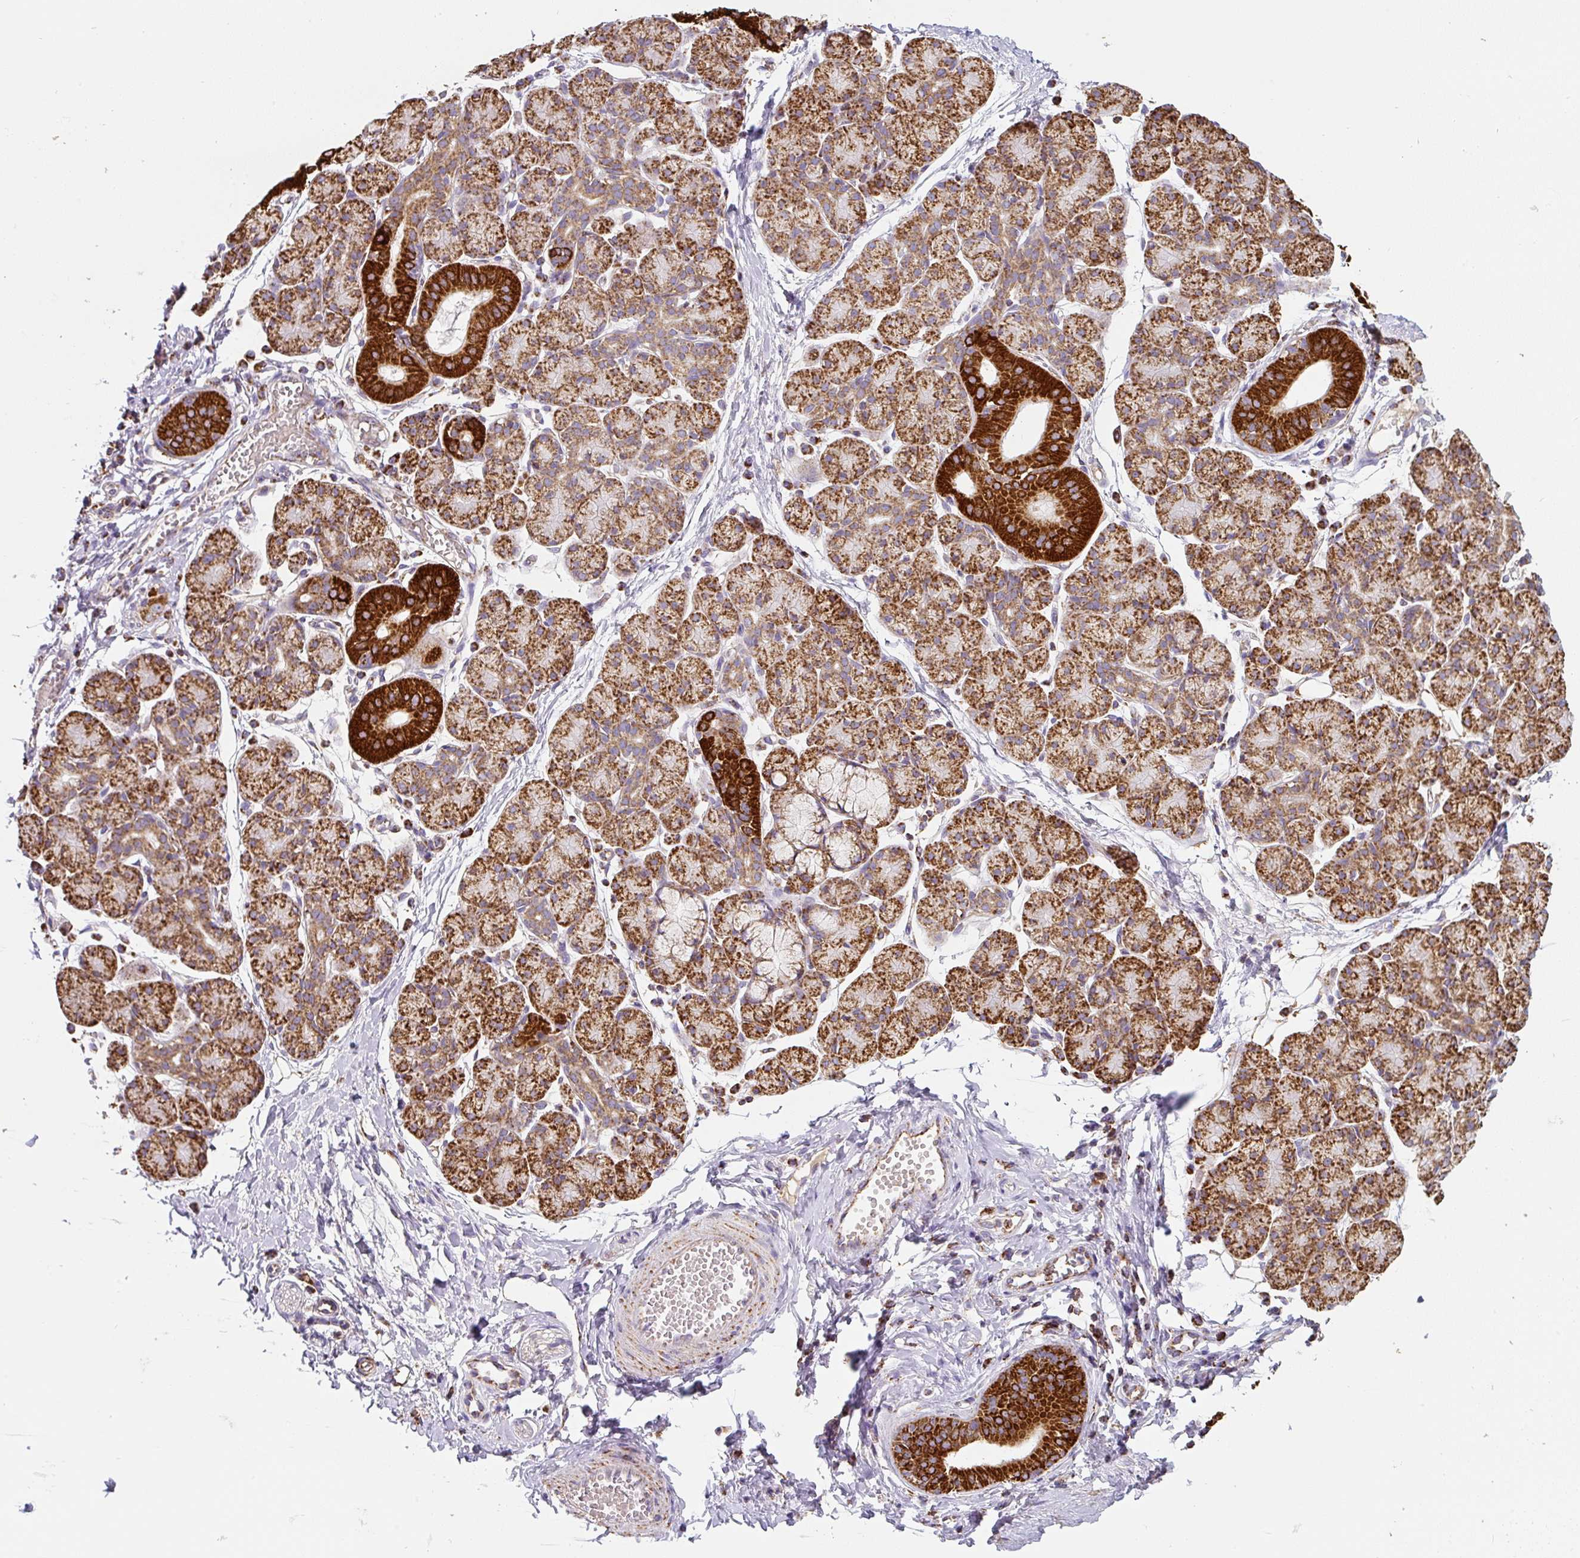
{"staining": {"intensity": "strong", "quantity": ">75%", "location": "cytoplasmic/membranous"}, "tissue": "salivary gland", "cell_type": "Glandular cells", "image_type": "normal", "snomed": [{"axis": "morphology", "description": "Normal tissue, NOS"}, {"axis": "morphology", "description": "Inflammation, NOS"}, {"axis": "topography", "description": "Lymph node"}, {"axis": "topography", "description": "Salivary gland"}], "caption": "Protein staining of benign salivary gland reveals strong cytoplasmic/membranous positivity in about >75% of glandular cells.", "gene": "MT", "patient": {"sex": "male", "age": 3}}